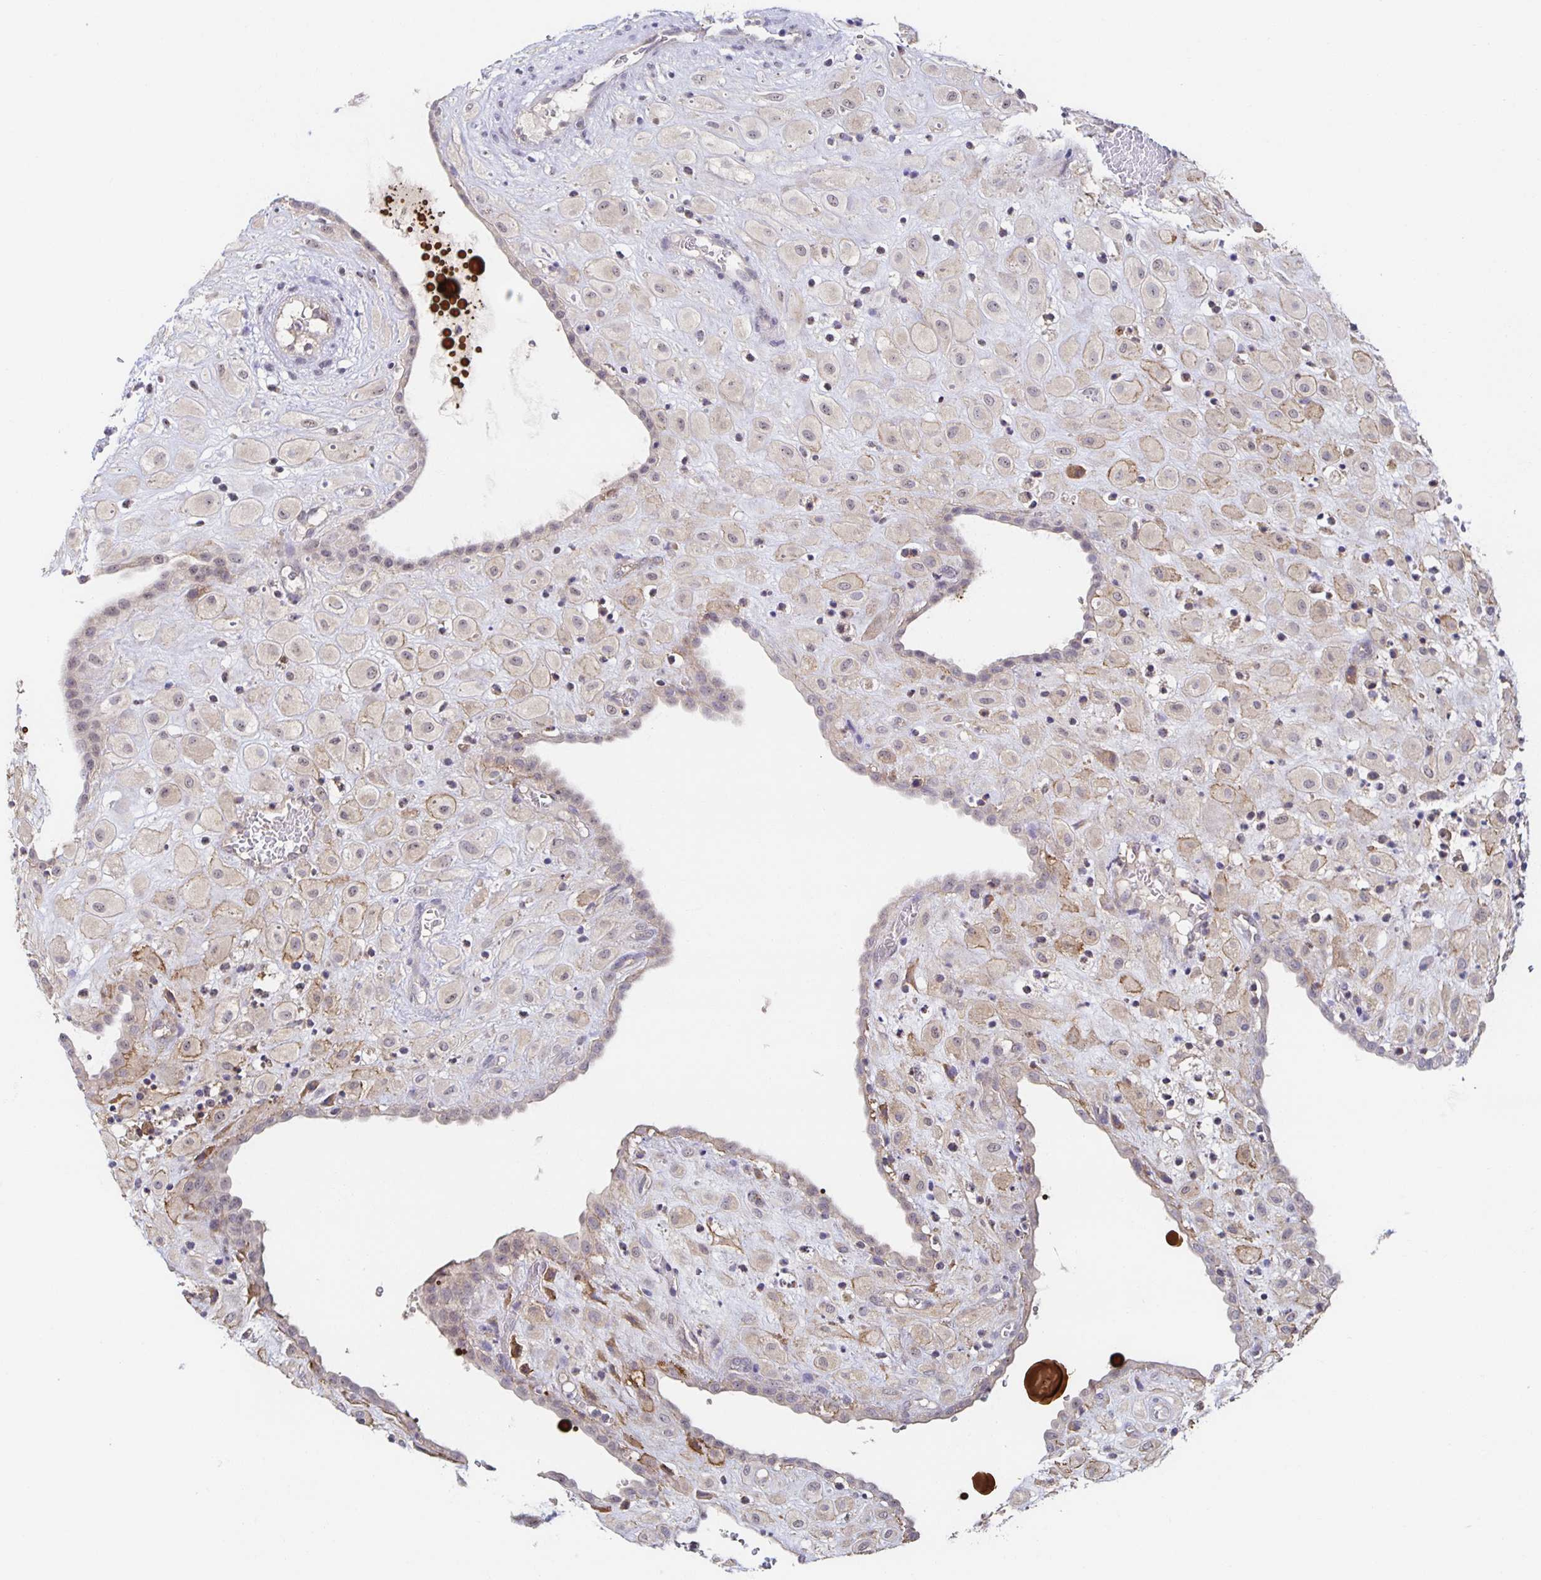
{"staining": {"intensity": "weak", "quantity": "25%-75%", "location": "cytoplasmic/membranous"}, "tissue": "placenta", "cell_type": "Decidual cells", "image_type": "normal", "snomed": [{"axis": "morphology", "description": "Normal tissue, NOS"}, {"axis": "topography", "description": "Placenta"}], "caption": "Brown immunohistochemical staining in unremarkable human placenta reveals weak cytoplasmic/membranous expression in approximately 25%-75% of decidual cells.", "gene": "BAD", "patient": {"sex": "female", "age": 24}}